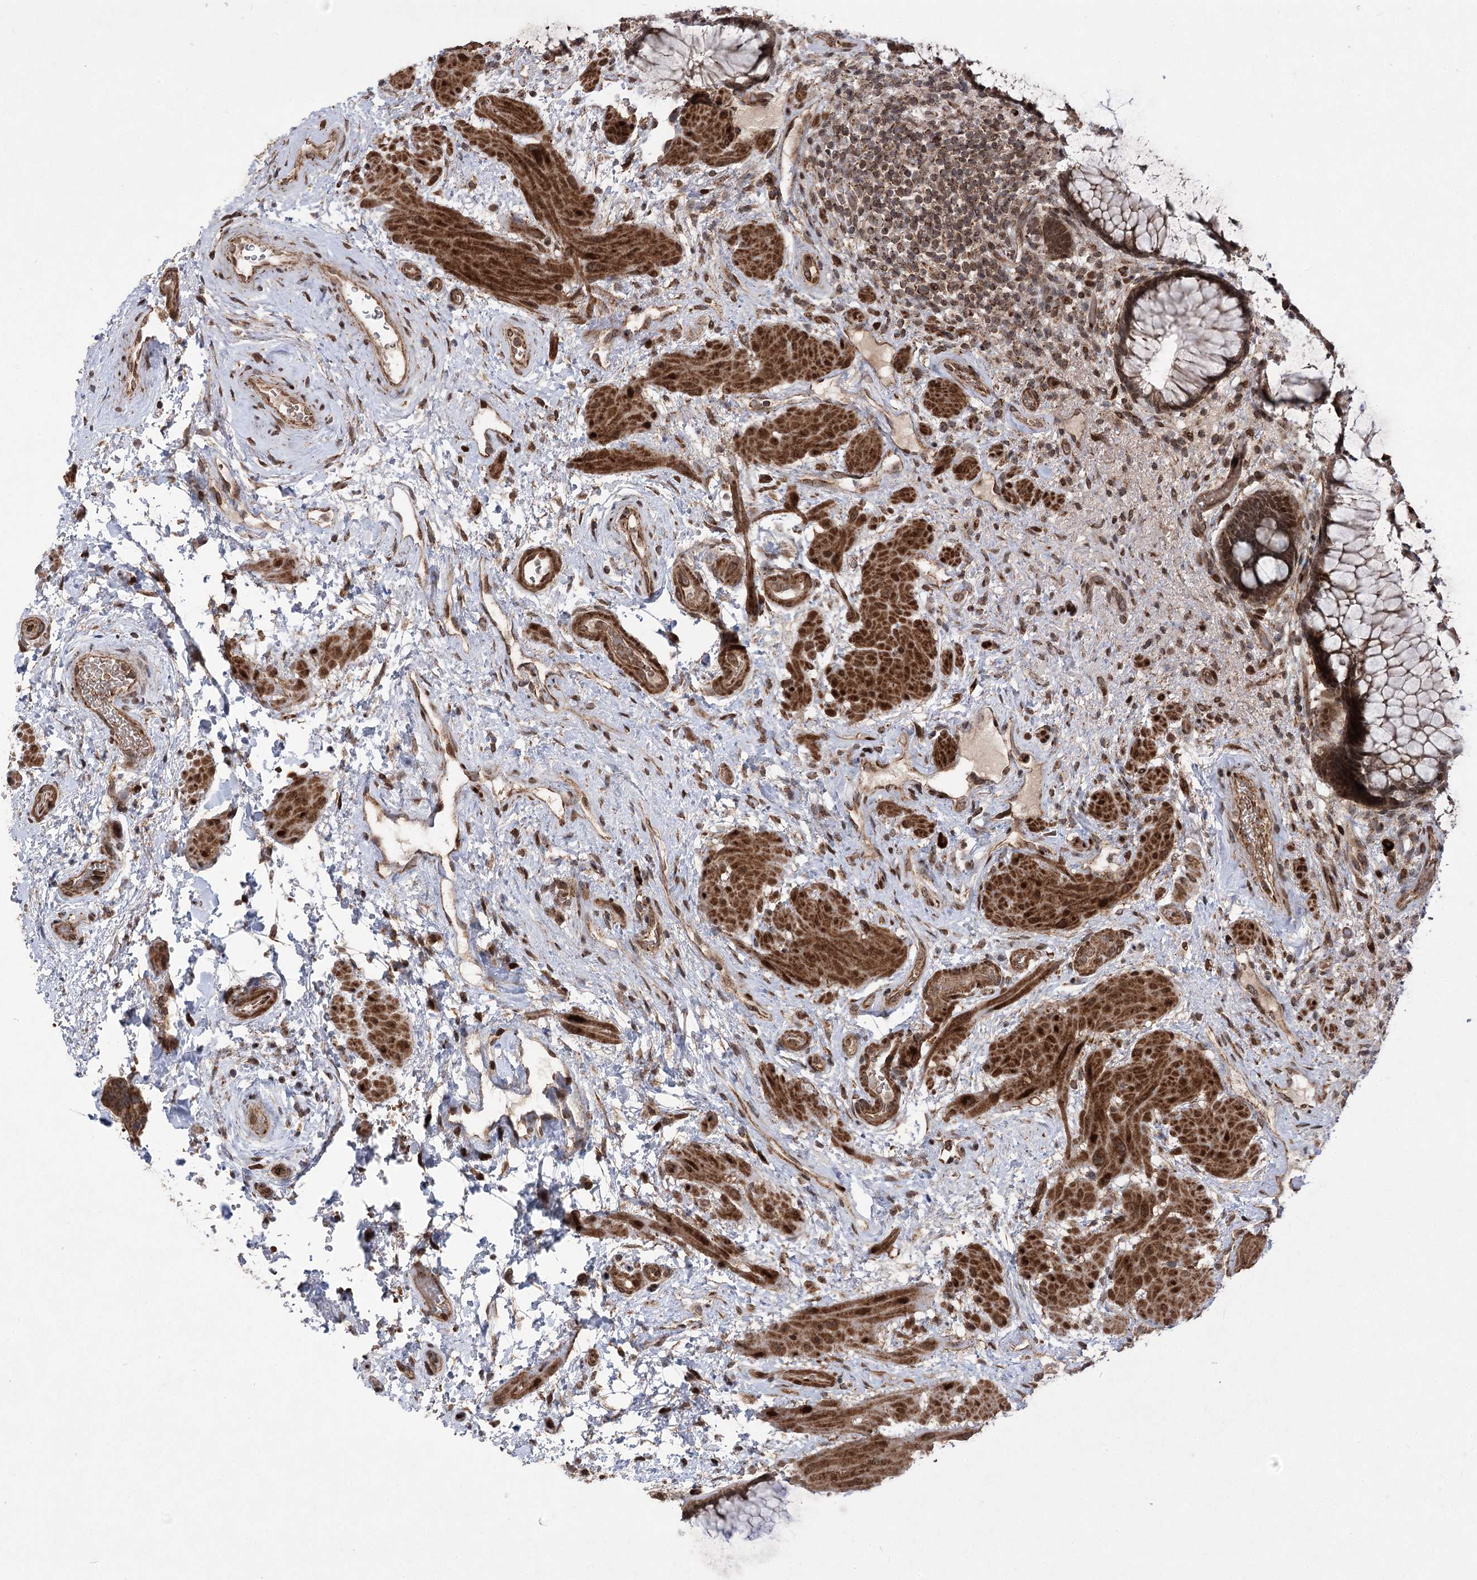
{"staining": {"intensity": "moderate", "quantity": ">75%", "location": "cytoplasmic/membranous,nuclear"}, "tissue": "rectum", "cell_type": "Glandular cells", "image_type": "normal", "snomed": [{"axis": "morphology", "description": "Normal tissue, NOS"}, {"axis": "topography", "description": "Rectum"}], "caption": "A high-resolution photomicrograph shows immunohistochemistry (IHC) staining of benign rectum, which reveals moderate cytoplasmic/membranous,nuclear staining in approximately >75% of glandular cells. The protein of interest is stained brown, and the nuclei are stained in blue (DAB (3,3'-diaminobenzidine) IHC with brightfield microscopy, high magnification).", "gene": "TENM2", "patient": {"sex": "male", "age": 51}}